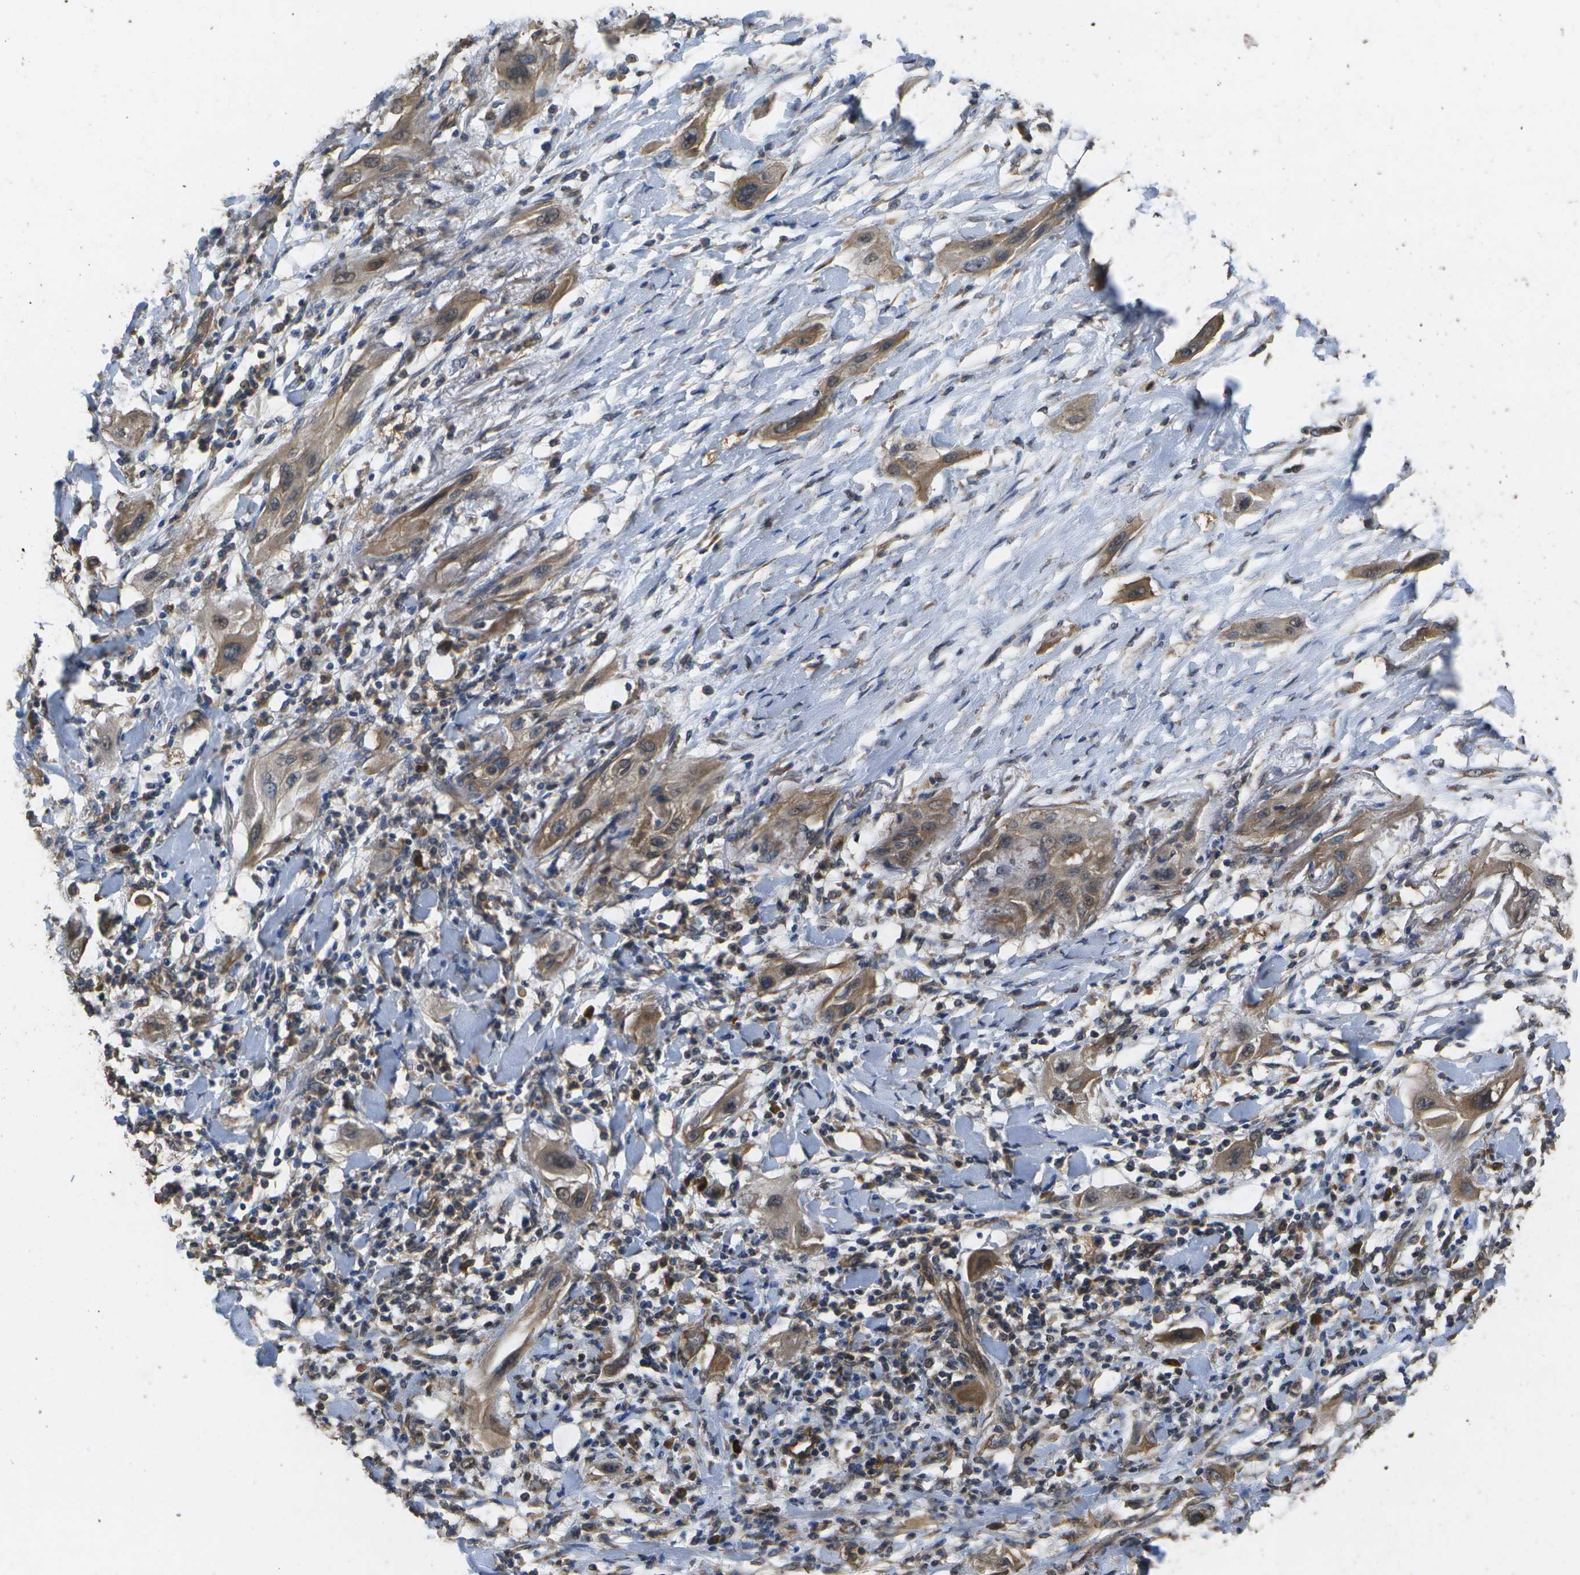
{"staining": {"intensity": "moderate", "quantity": ">75%", "location": "cytoplasmic/membranous"}, "tissue": "lung cancer", "cell_type": "Tumor cells", "image_type": "cancer", "snomed": [{"axis": "morphology", "description": "Squamous cell carcinoma, NOS"}, {"axis": "topography", "description": "Lung"}], "caption": "A brown stain labels moderate cytoplasmic/membranous staining of a protein in squamous cell carcinoma (lung) tumor cells. (DAB (3,3'-diaminobenzidine) IHC, brown staining for protein, blue staining for nuclei).", "gene": "SACS", "patient": {"sex": "female", "age": 47}}